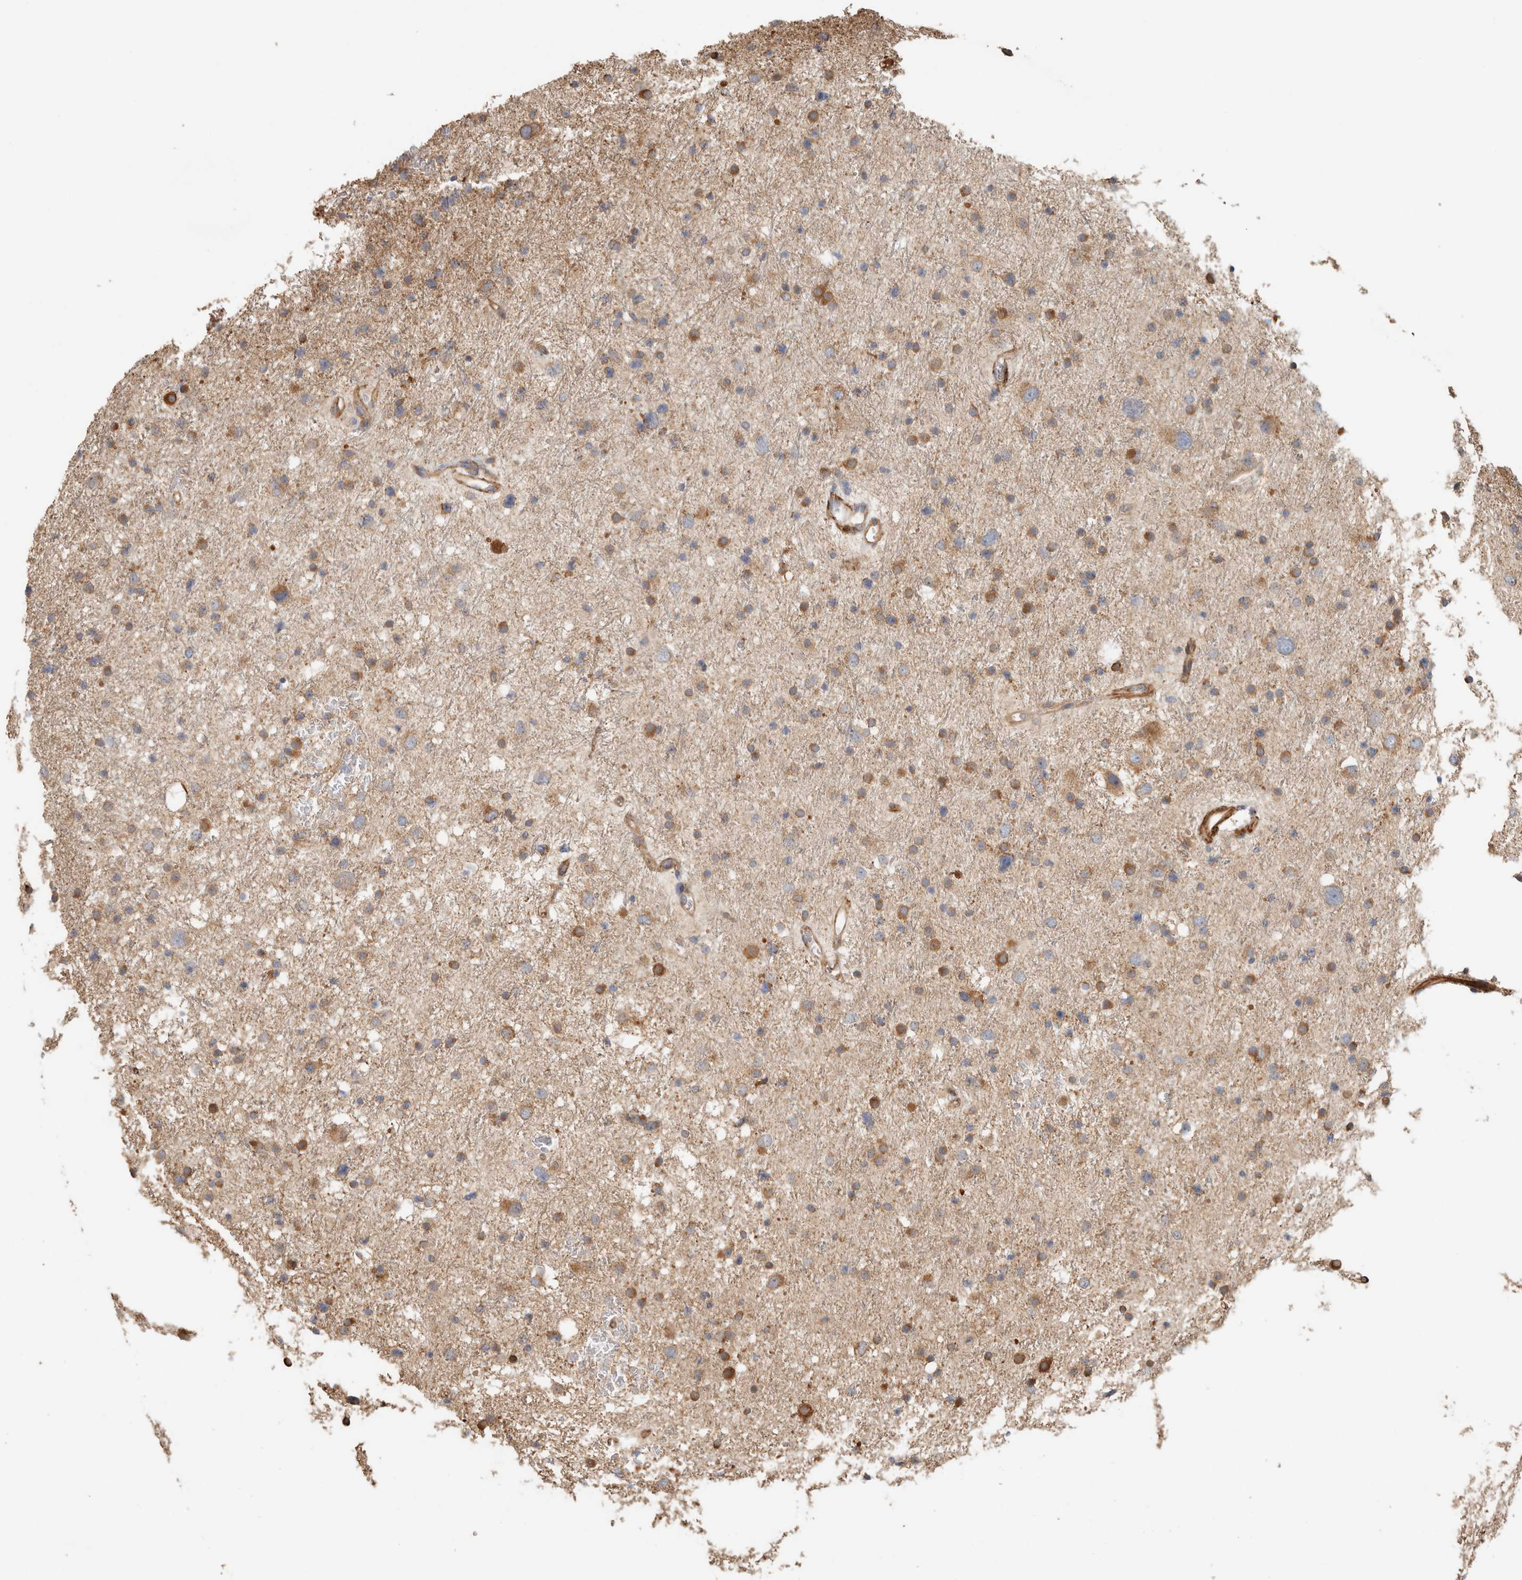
{"staining": {"intensity": "moderate", "quantity": ">75%", "location": "cytoplasmic/membranous"}, "tissue": "glioma", "cell_type": "Tumor cells", "image_type": "cancer", "snomed": [{"axis": "morphology", "description": "Glioma, malignant, Low grade"}, {"axis": "topography", "description": "Brain"}], "caption": "High-power microscopy captured an immunohistochemistry (IHC) image of glioma, revealing moderate cytoplasmic/membranous staining in about >75% of tumor cells. Immunohistochemistry (ihc) stains the protein in brown and the nuclei are stained blue.", "gene": "SIPA1L2", "patient": {"sex": "female", "age": 37}}